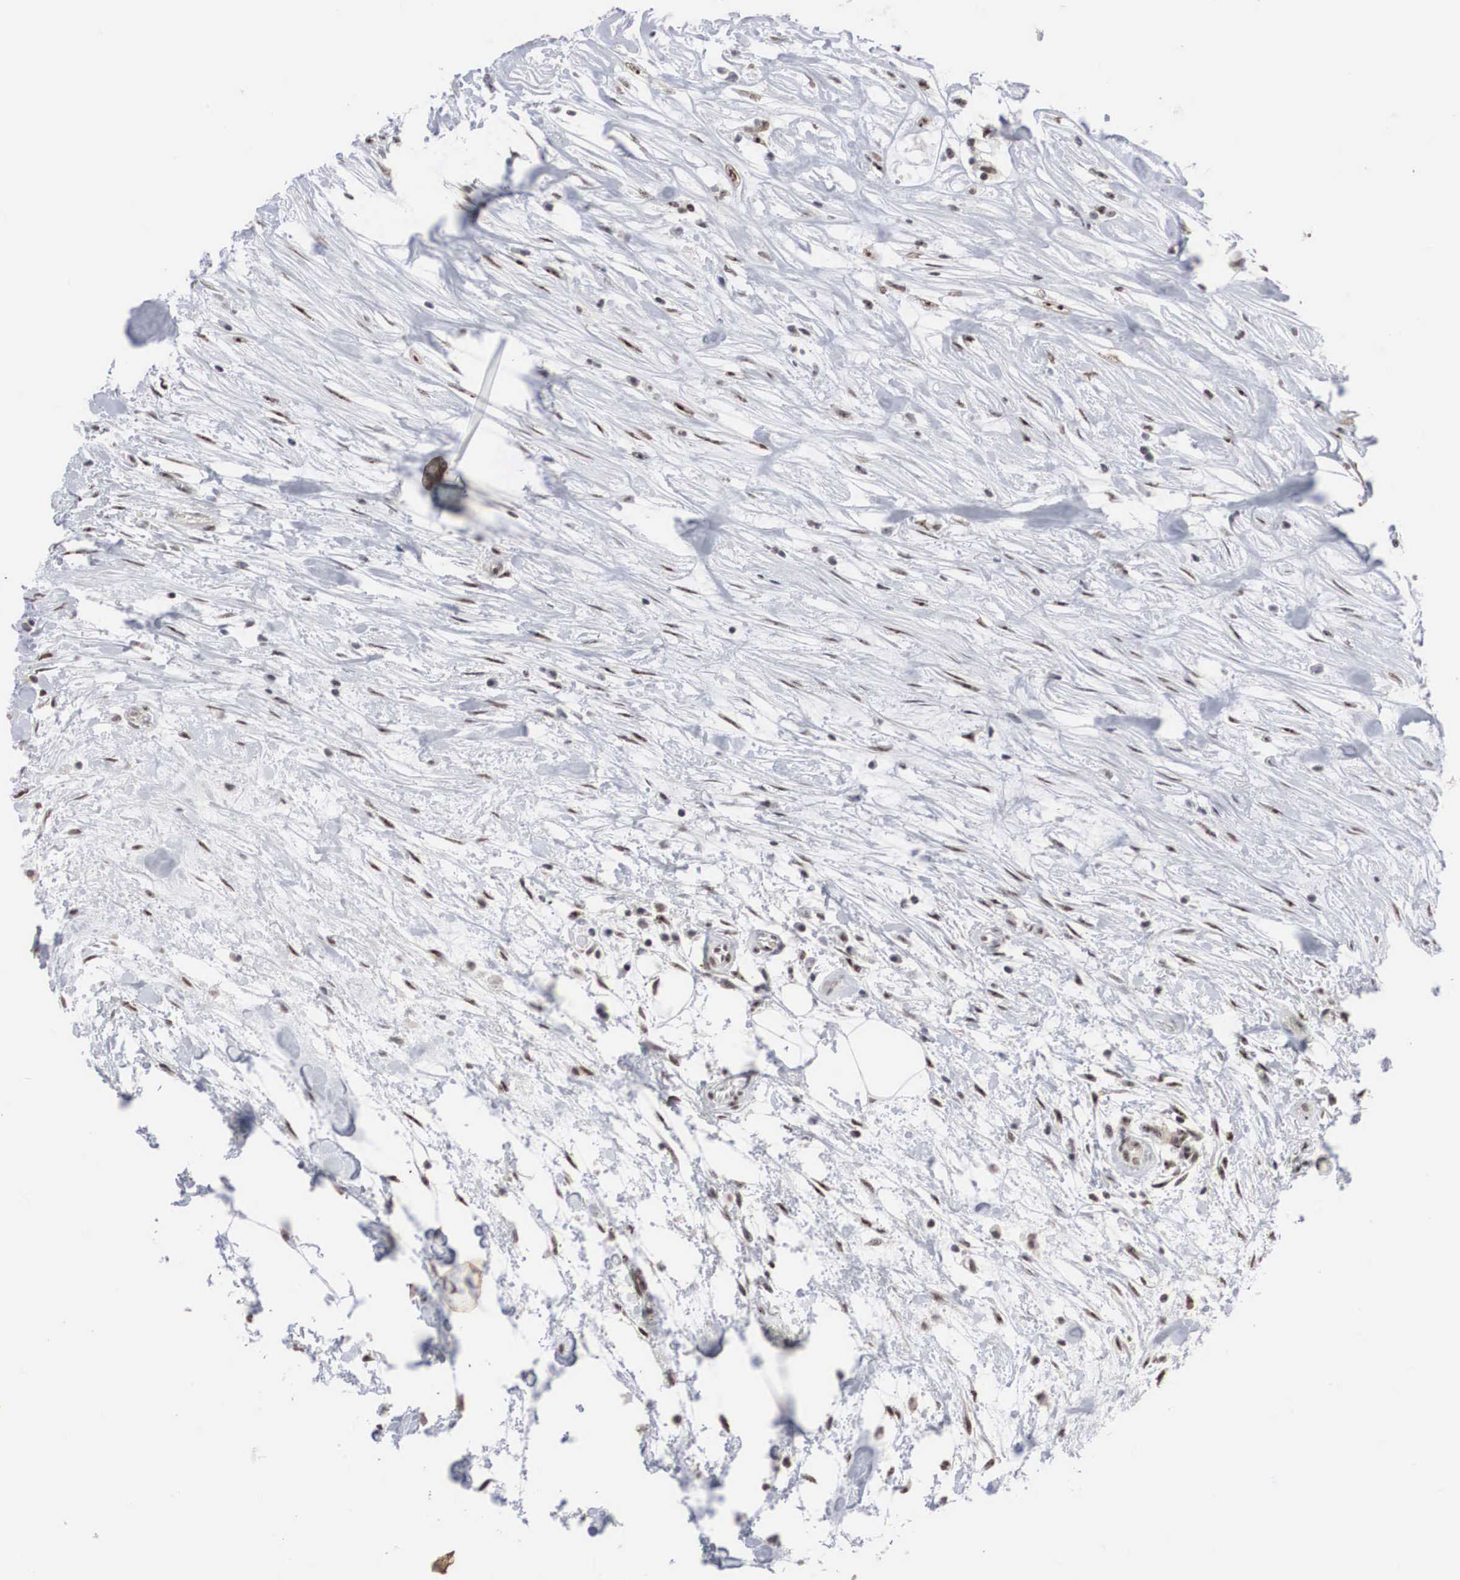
{"staining": {"intensity": "moderate", "quantity": ">75%", "location": "nuclear"}, "tissue": "colorectal cancer", "cell_type": "Tumor cells", "image_type": "cancer", "snomed": [{"axis": "morphology", "description": "Adenocarcinoma, NOS"}, {"axis": "topography", "description": "Rectum"}], "caption": "Immunohistochemical staining of colorectal adenocarcinoma exhibits medium levels of moderate nuclear positivity in approximately >75% of tumor cells. The protein of interest is shown in brown color, while the nuclei are stained blue.", "gene": "AUTS2", "patient": {"sex": "female", "age": 57}}